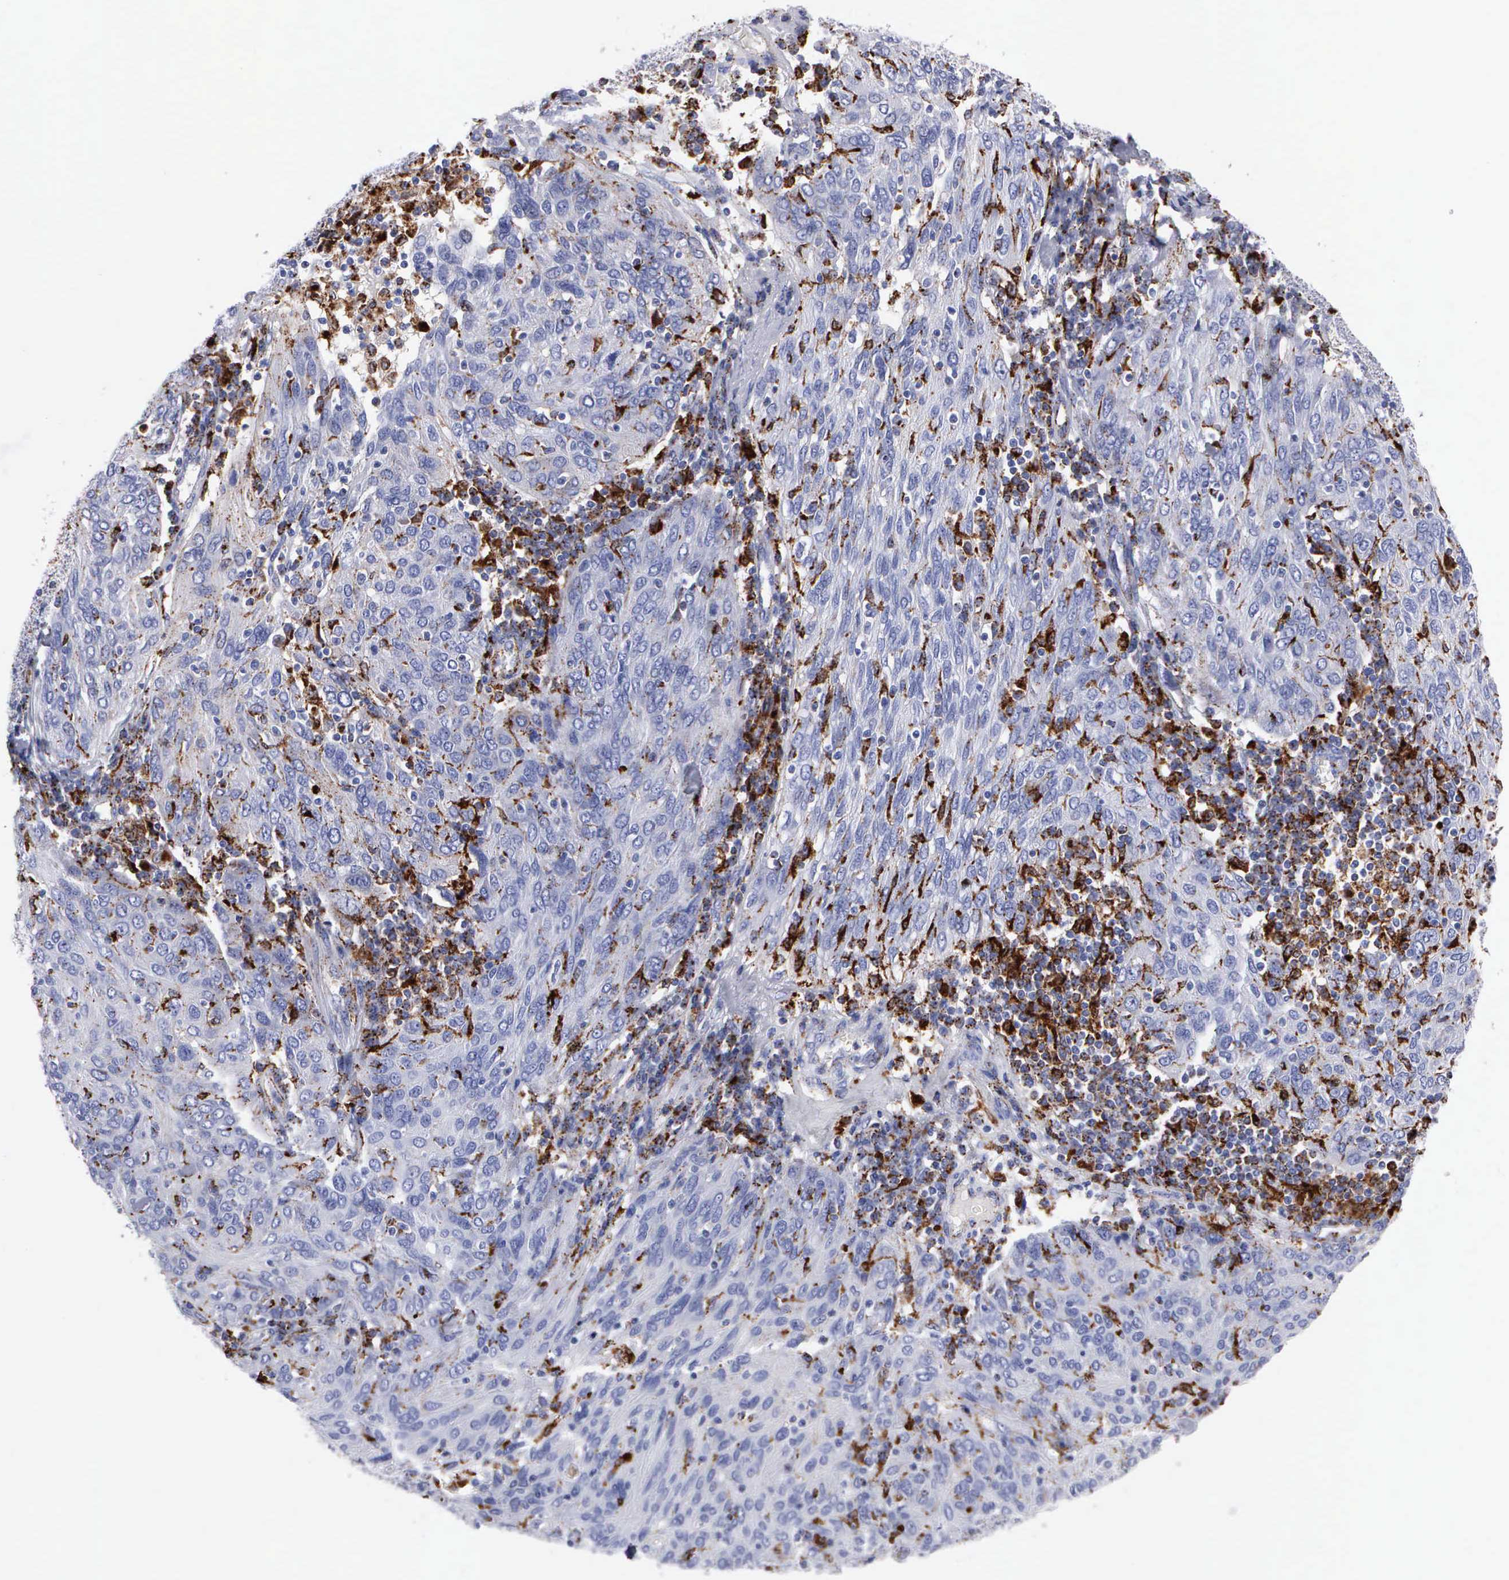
{"staining": {"intensity": "moderate", "quantity": "<25%", "location": "cytoplasmic/membranous"}, "tissue": "ovarian cancer", "cell_type": "Tumor cells", "image_type": "cancer", "snomed": [{"axis": "morphology", "description": "Carcinoma, endometroid"}, {"axis": "topography", "description": "Ovary"}], "caption": "Immunohistochemistry (IHC) (DAB (3,3'-diaminobenzidine)) staining of ovarian endometroid carcinoma reveals moderate cytoplasmic/membranous protein positivity in about <25% of tumor cells. (DAB (3,3'-diaminobenzidine) = brown stain, brightfield microscopy at high magnification).", "gene": "CTSH", "patient": {"sex": "female", "age": 50}}